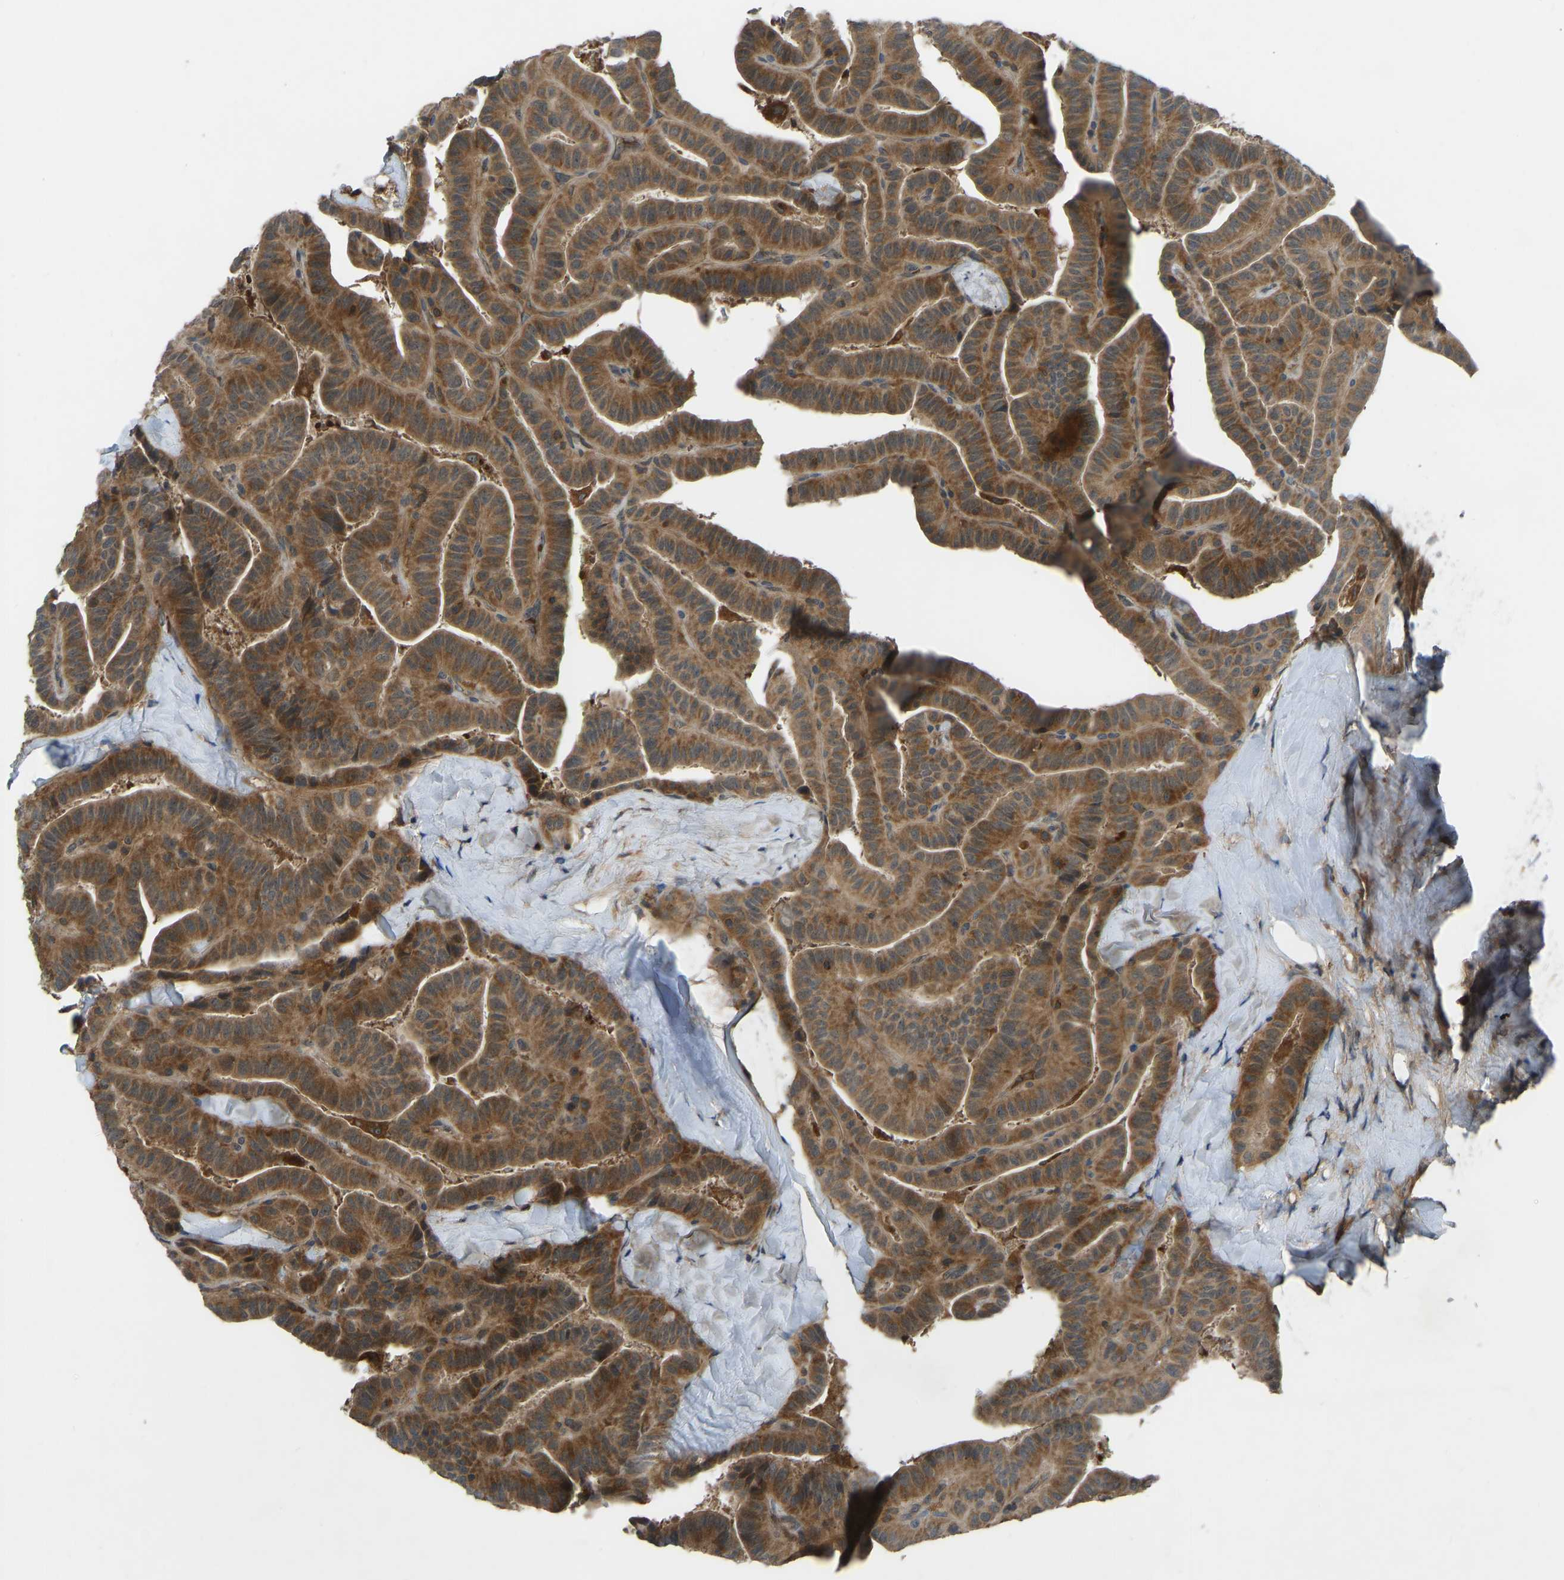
{"staining": {"intensity": "moderate", "quantity": ">75%", "location": "cytoplasmic/membranous"}, "tissue": "thyroid cancer", "cell_type": "Tumor cells", "image_type": "cancer", "snomed": [{"axis": "morphology", "description": "Papillary adenocarcinoma, NOS"}, {"axis": "topography", "description": "Thyroid gland"}], "caption": "DAB (3,3'-diaminobenzidine) immunohistochemical staining of human thyroid papillary adenocarcinoma shows moderate cytoplasmic/membranous protein positivity in approximately >75% of tumor cells. The staining is performed using DAB (3,3'-diaminobenzidine) brown chromogen to label protein expression. The nuclei are counter-stained blue using hematoxylin.", "gene": "ZNF71", "patient": {"sex": "male", "age": 77}}